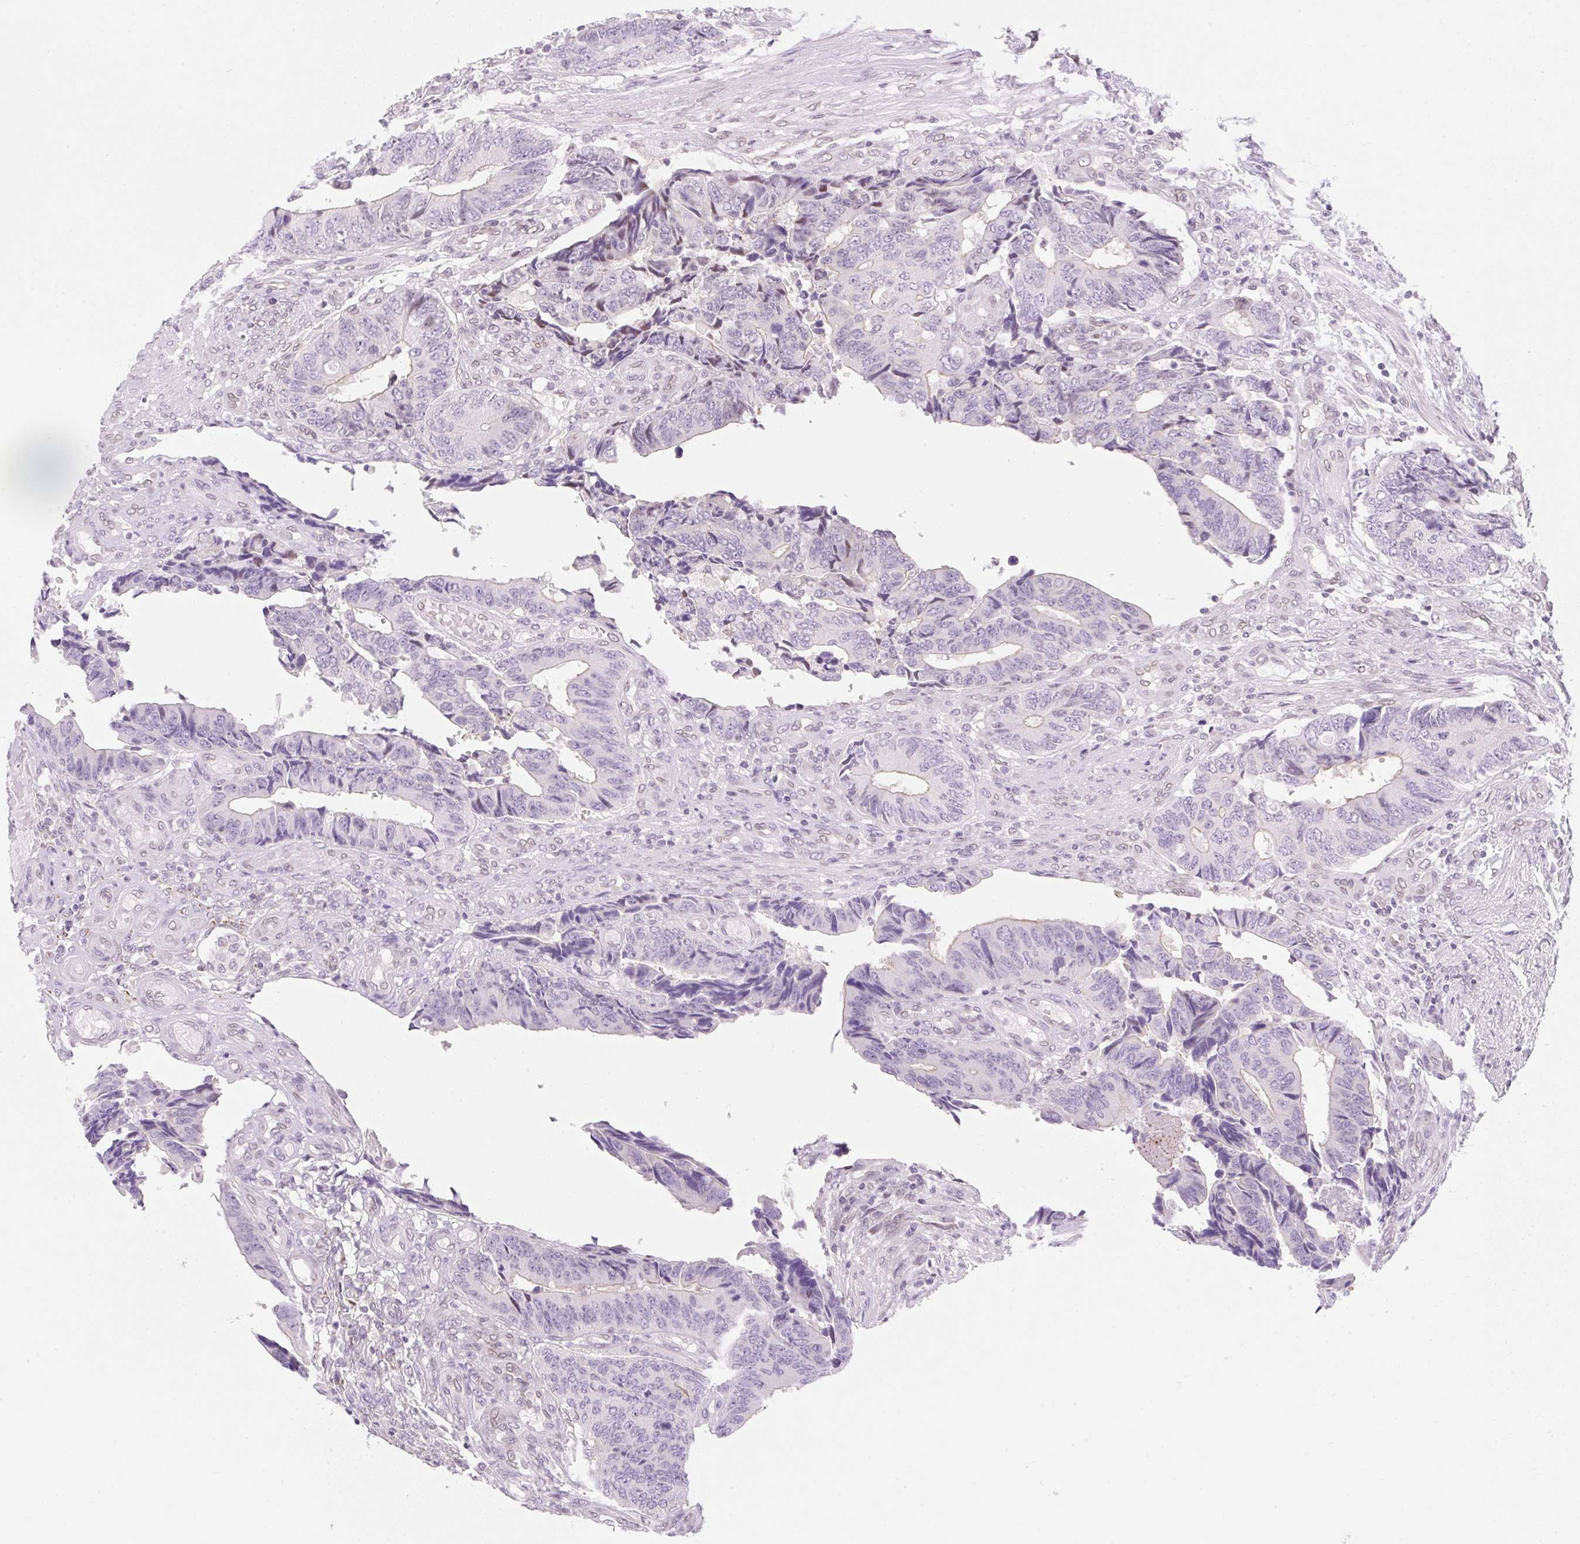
{"staining": {"intensity": "negative", "quantity": "none", "location": "none"}, "tissue": "colorectal cancer", "cell_type": "Tumor cells", "image_type": "cancer", "snomed": [{"axis": "morphology", "description": "Adenocarcinoma, NOS"}, {"axis": "topography", "description": "Colon"}], "caption": "High power microscopy photomicrograph of an immunohistochemistry (IHC) image of adenocarcinoma (colorectal), revealing no significant expression in tumor cells. Brightfield microscopy of immunohistochemistry stained with DAB (brown) and hematoxylin (blue), captured at high magnification.", "gene": "SYNE3", "patient": {"sex": "male", "age": 87}}